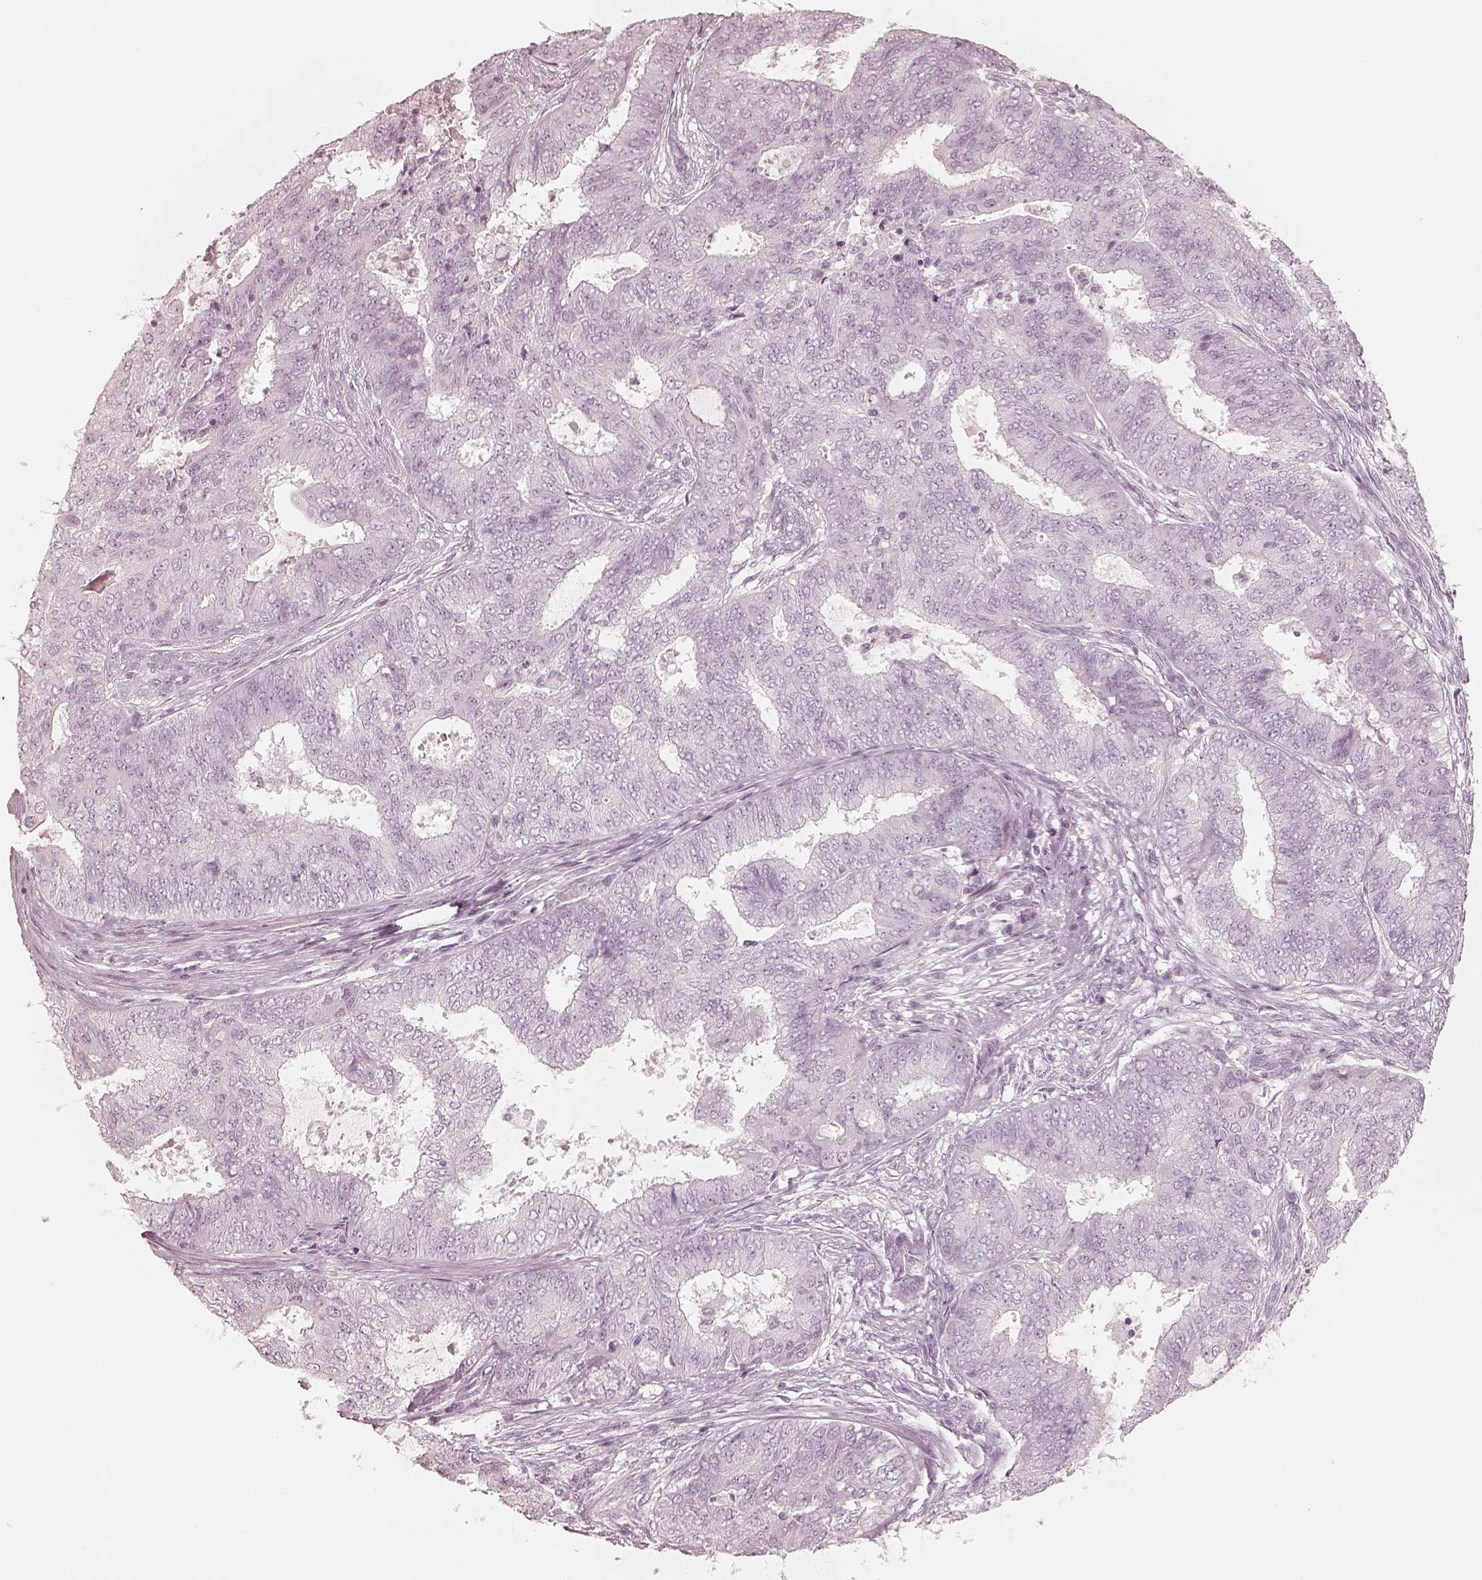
{"staining": {"intensity": "negative", "quantity": "none", "location": "none"}, "tissue": "endometrial cancer", "cell_type": "Tumor cells", "image_type": "cancer", "snomed": [{"axis": "morphology", "description": "Adenocarcinoma, NOS"}, {"axis": "topography", "description": "Endometrium"}], "caption": "An immunohistochemistry image of endometrial cancer (adenocarcinoma) is shown. There is no staining in tumor cells of endometrial cancer (adenocarcinoma).", "gene": "KRT82", "patient": {"sex": "female", "age": 62}}